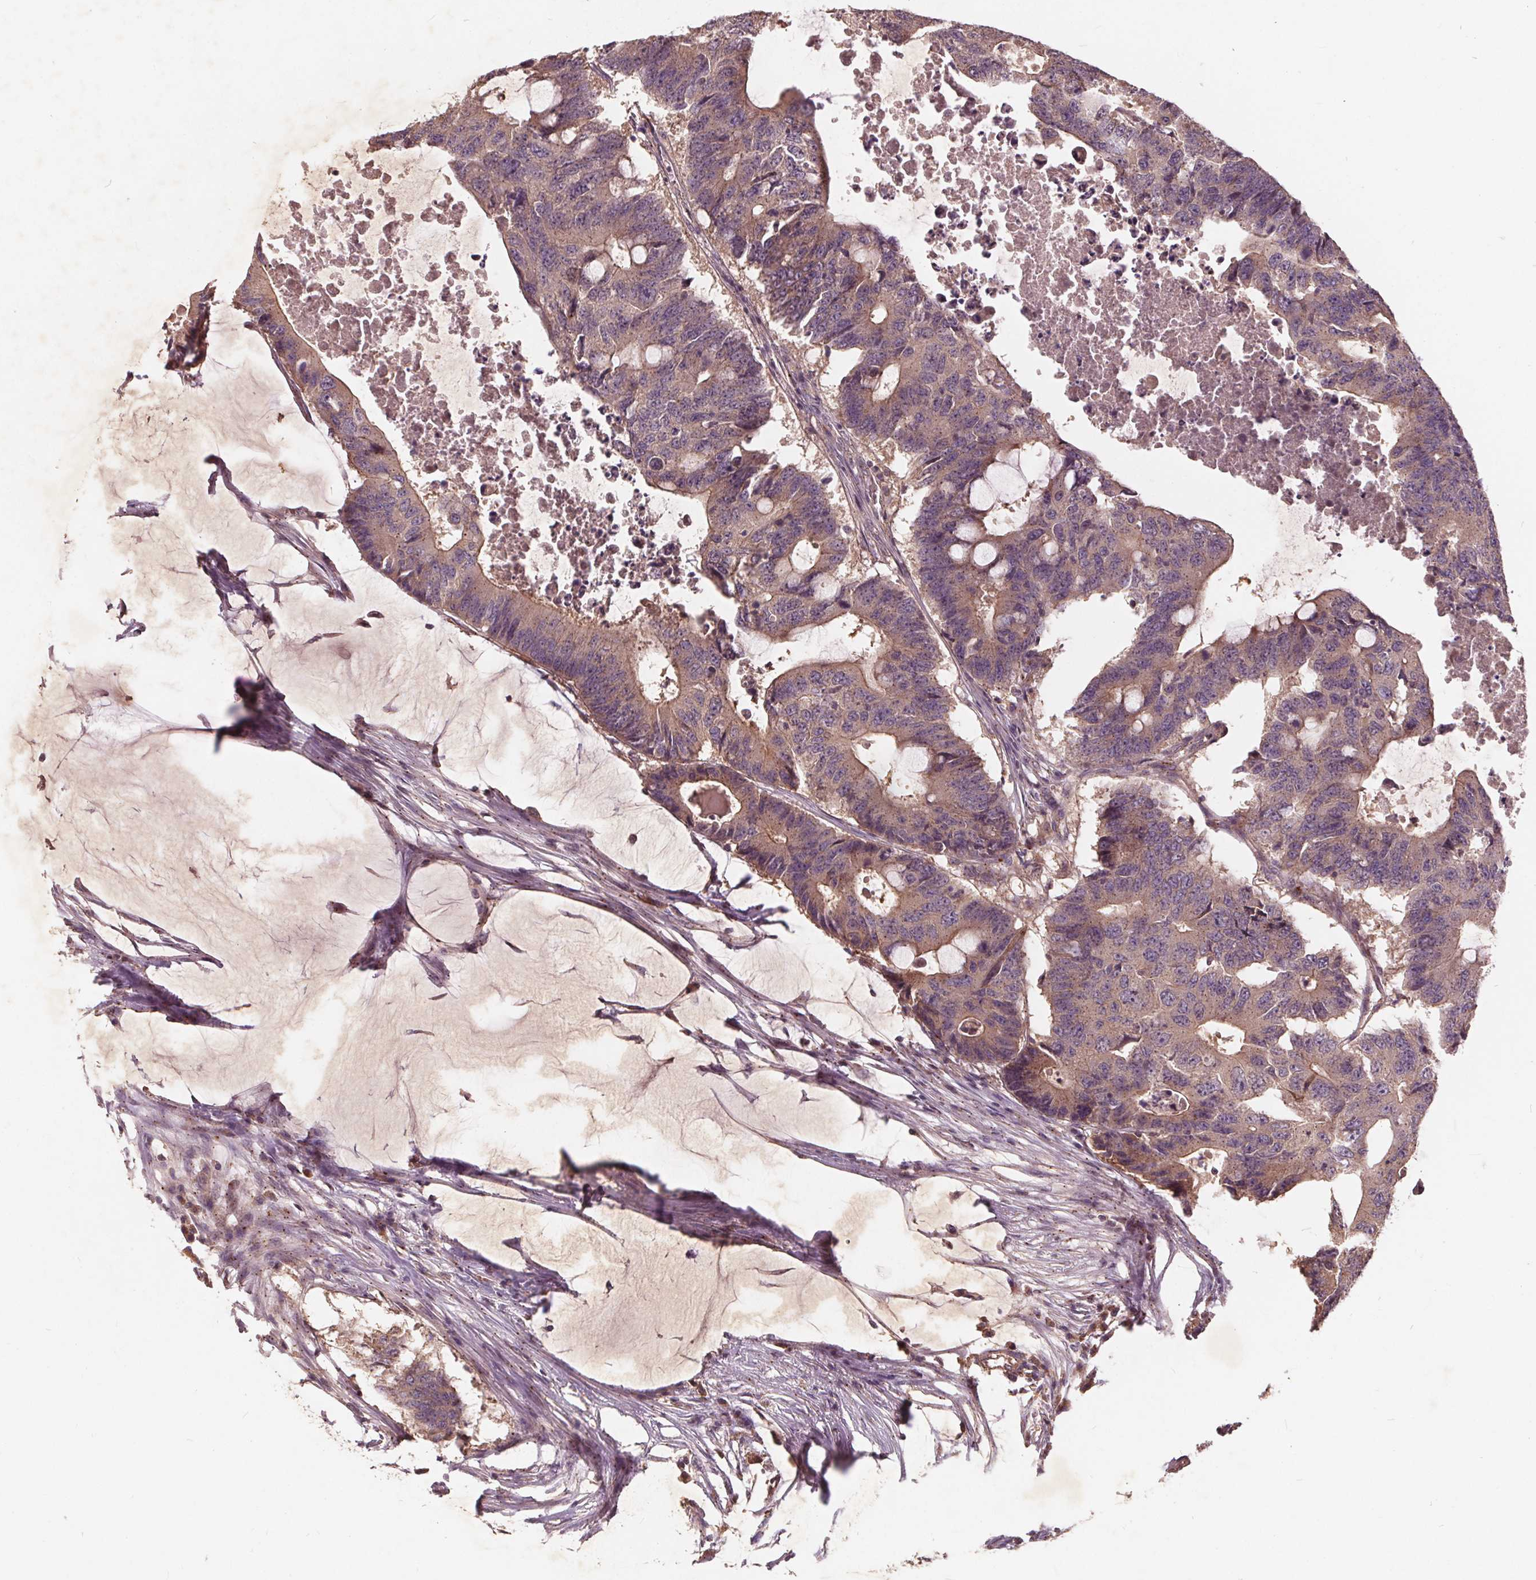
{"staining": {"intensity": "weak", "quantity": "<25%", "location": "cytoplasmic/membranous"}, "tissue": "colorectal cancer", "cell_type": "Tumor cells", "image_type": "cancer", "snomed": [{"axis": "morphology", "description": "Adenocarcinoma, NOS"}, {"axis": "topography", "description": "Colon"}], "caption": "Human colorectal cancer (adenocarcinoma) stained for a protein using immunohistochemistry (IHC) exhibits no expression in tumor cells.", "gene": "CSNK1G2", "patient": {"sex": "male", "age": 71}}